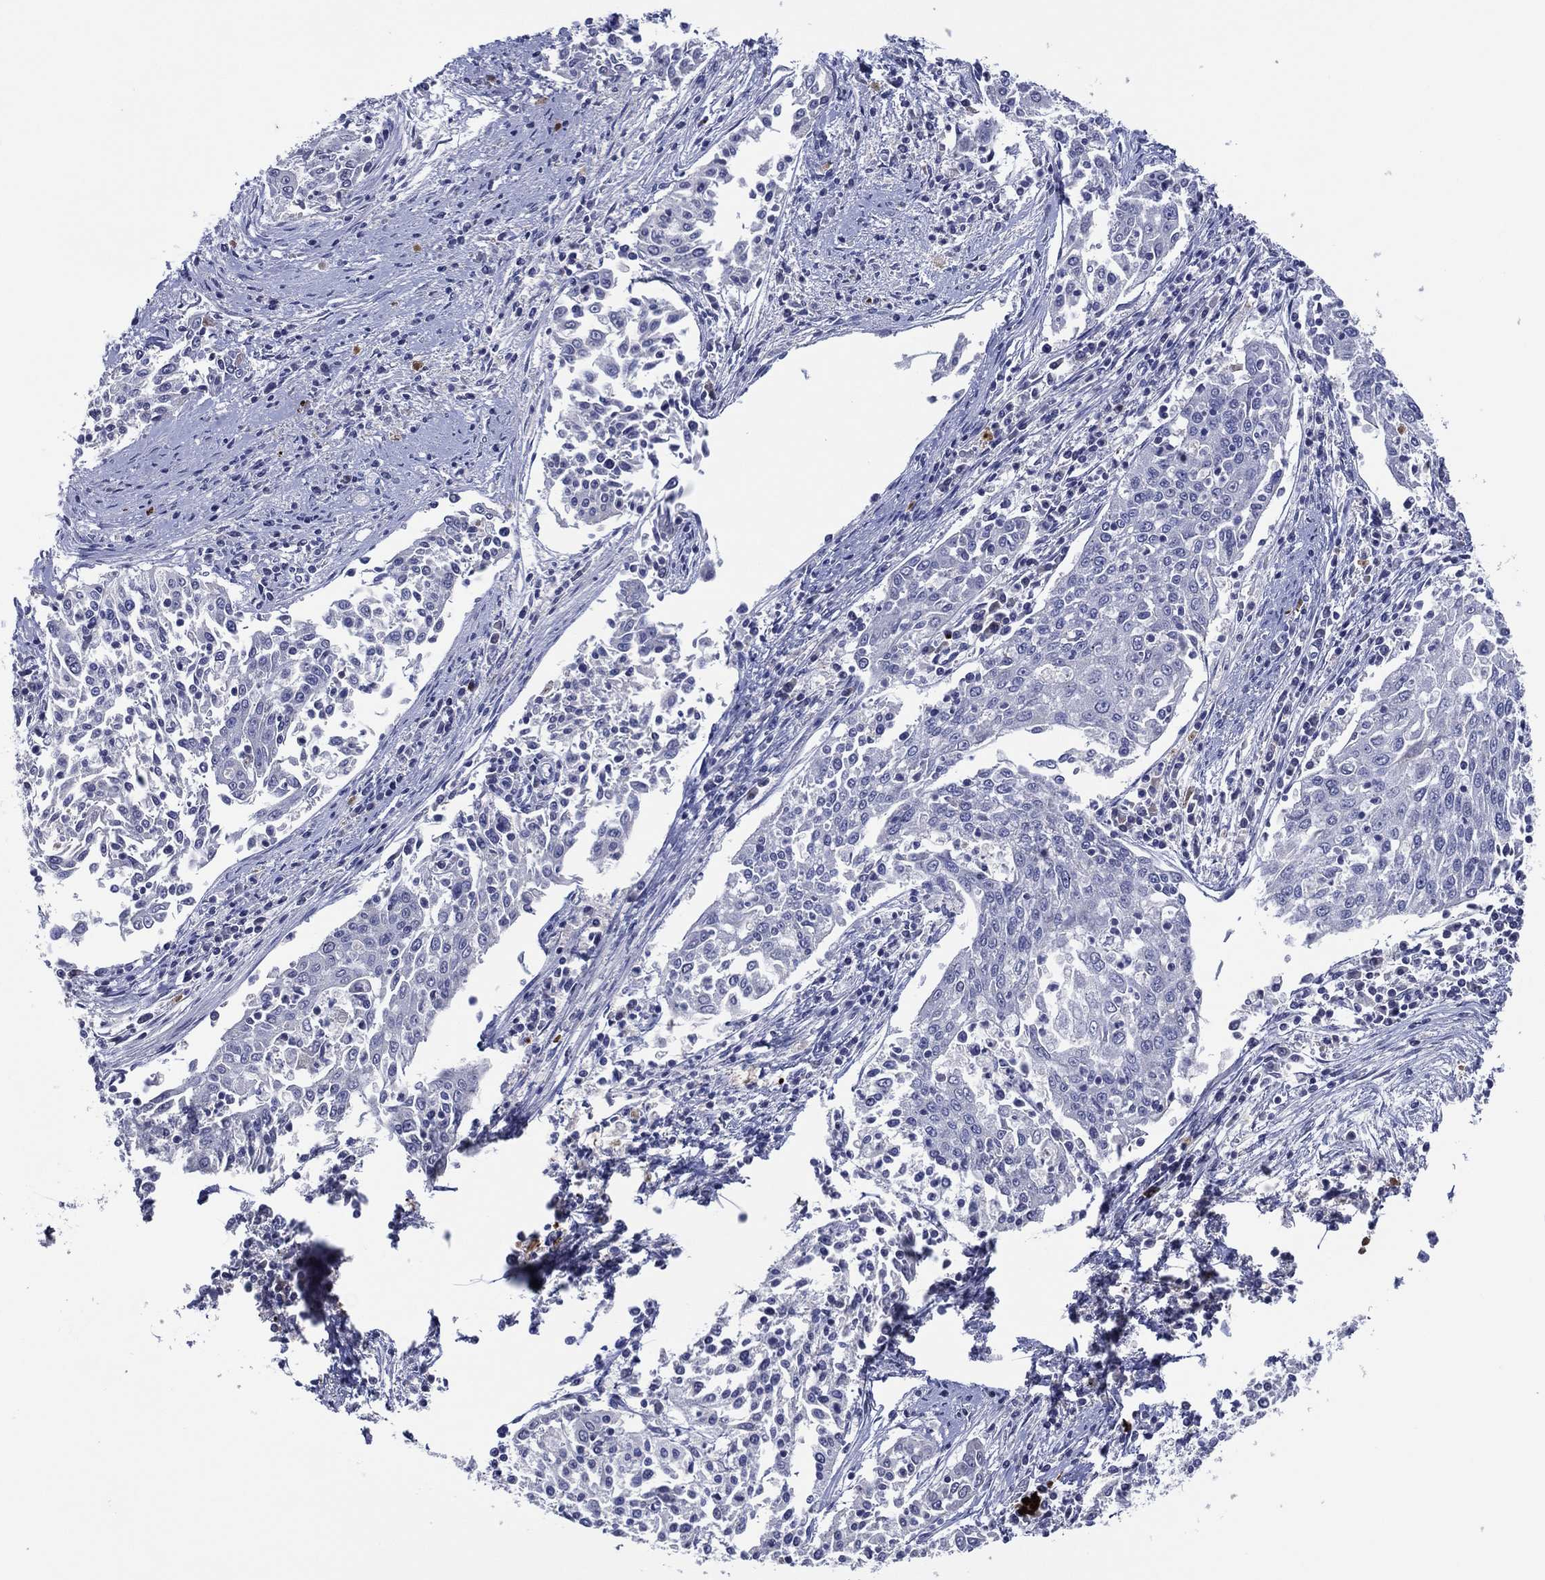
{"staining": {"intensity": "negative", "quantity": "none", "location": "none"}, "tissue": "cervical cancer", "cell_type": "Tumor cells", "image_type": "cancer", "snomed": [{"axis": "morphology", "description": "Squamous cell carcinoma, NOS"}, {"axis": "topography", "description": "Cervix"}], "caption": "Immunohistochemistry photomicrograph of human squamous cell carcinoma (cervical) stained for a protein (brown), which shows no positivity in tumor cells. Brightfield microscopy of immunohistochemistry stained with DAB (brown) and hematoxylin (blue), captured at high magnification.", "gene": "TRIM31", "patient": {"sex": "female", "age": 41}}